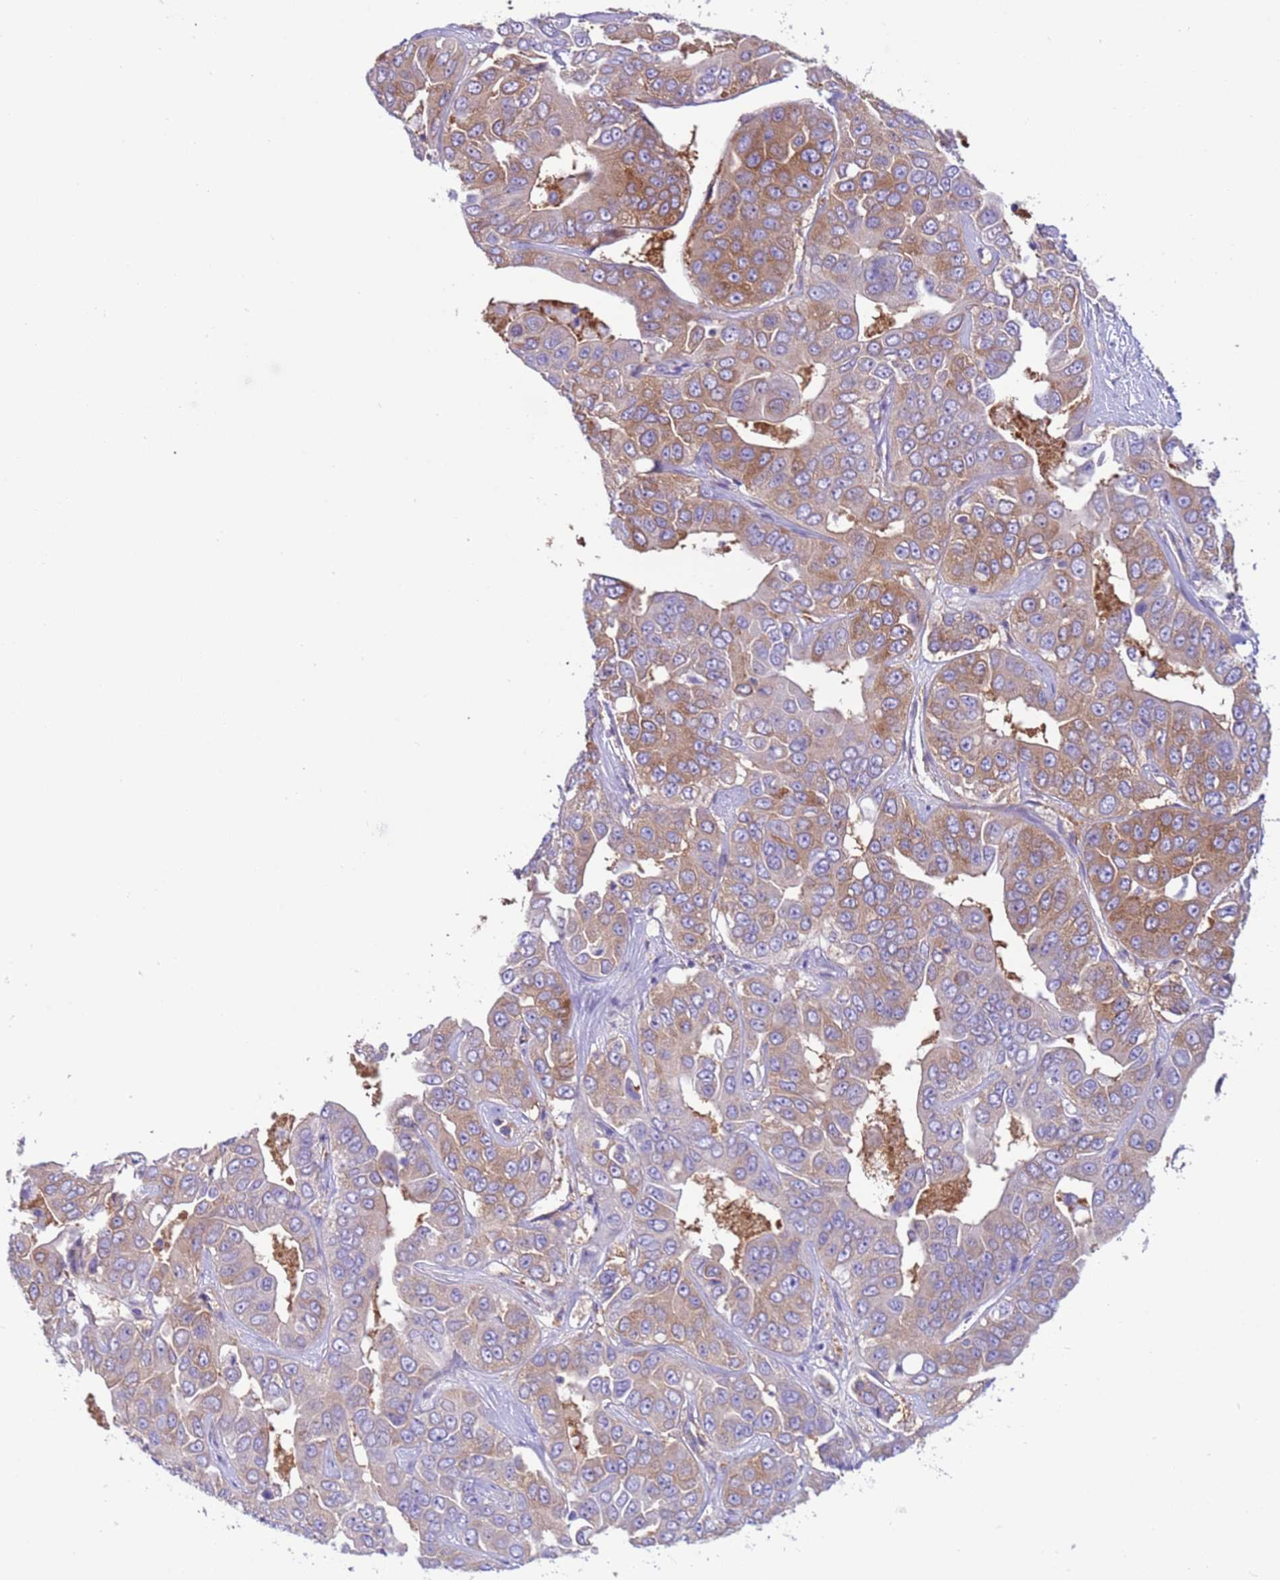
{"staining": {"intensity": "moderate", "quantity": ">75%", "location": "cytoplasmic/membranous"}, "tissue": "liver cancer", "cell_type": "Tumor cells", "image_type": "cancer", "snomed": [{"axis": "morphology", "description": "Cholangiocarcinoma"}, {"axis": "topography", "description": "Liver"}], "caption": "Human liver cholangiocarcinoma stained with a protein marker displays moderate staining in tumor cells.", "gene": "VARS1", "patient": {"sex": "female", "age": 52}}